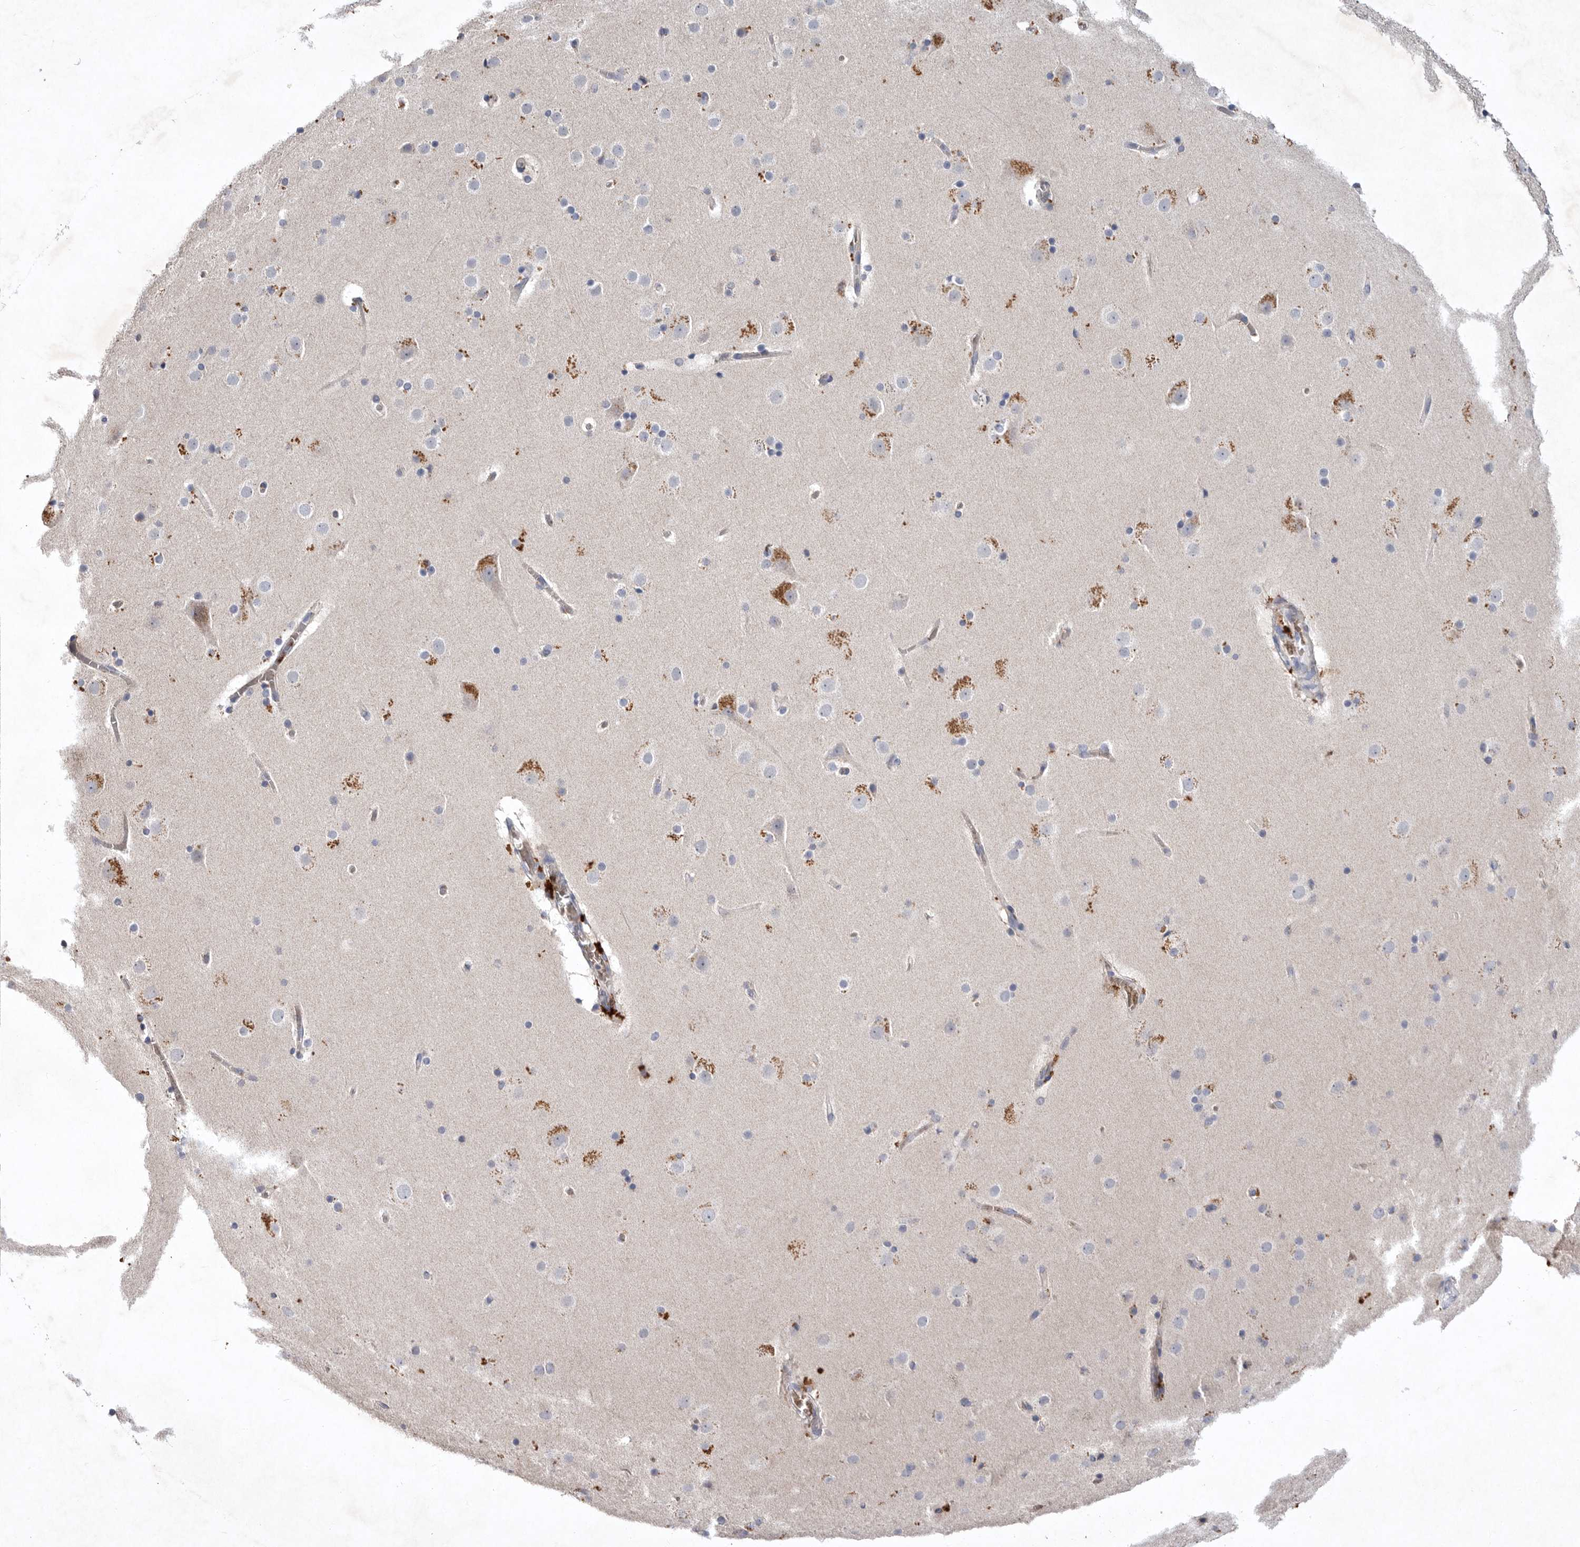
{"staining": {"intensity": "negative", "quantity": "none", "location": "none"}, "tissue": "cerebral cortex", "cell_type": "Endothelial cells", "image_type": "normal", "snomed": [{"axis": "morphology", "description": "Normal tissue, NOS"}, {"axis": "topography", "description": "Cerebral cortex"}], "caption": "Histopathology image shows no significant protein positivity in endothelial cells of benign cerebral cortex.", "gene": "TNFSF14", "patient": {"sex": "male", "age": 57}}